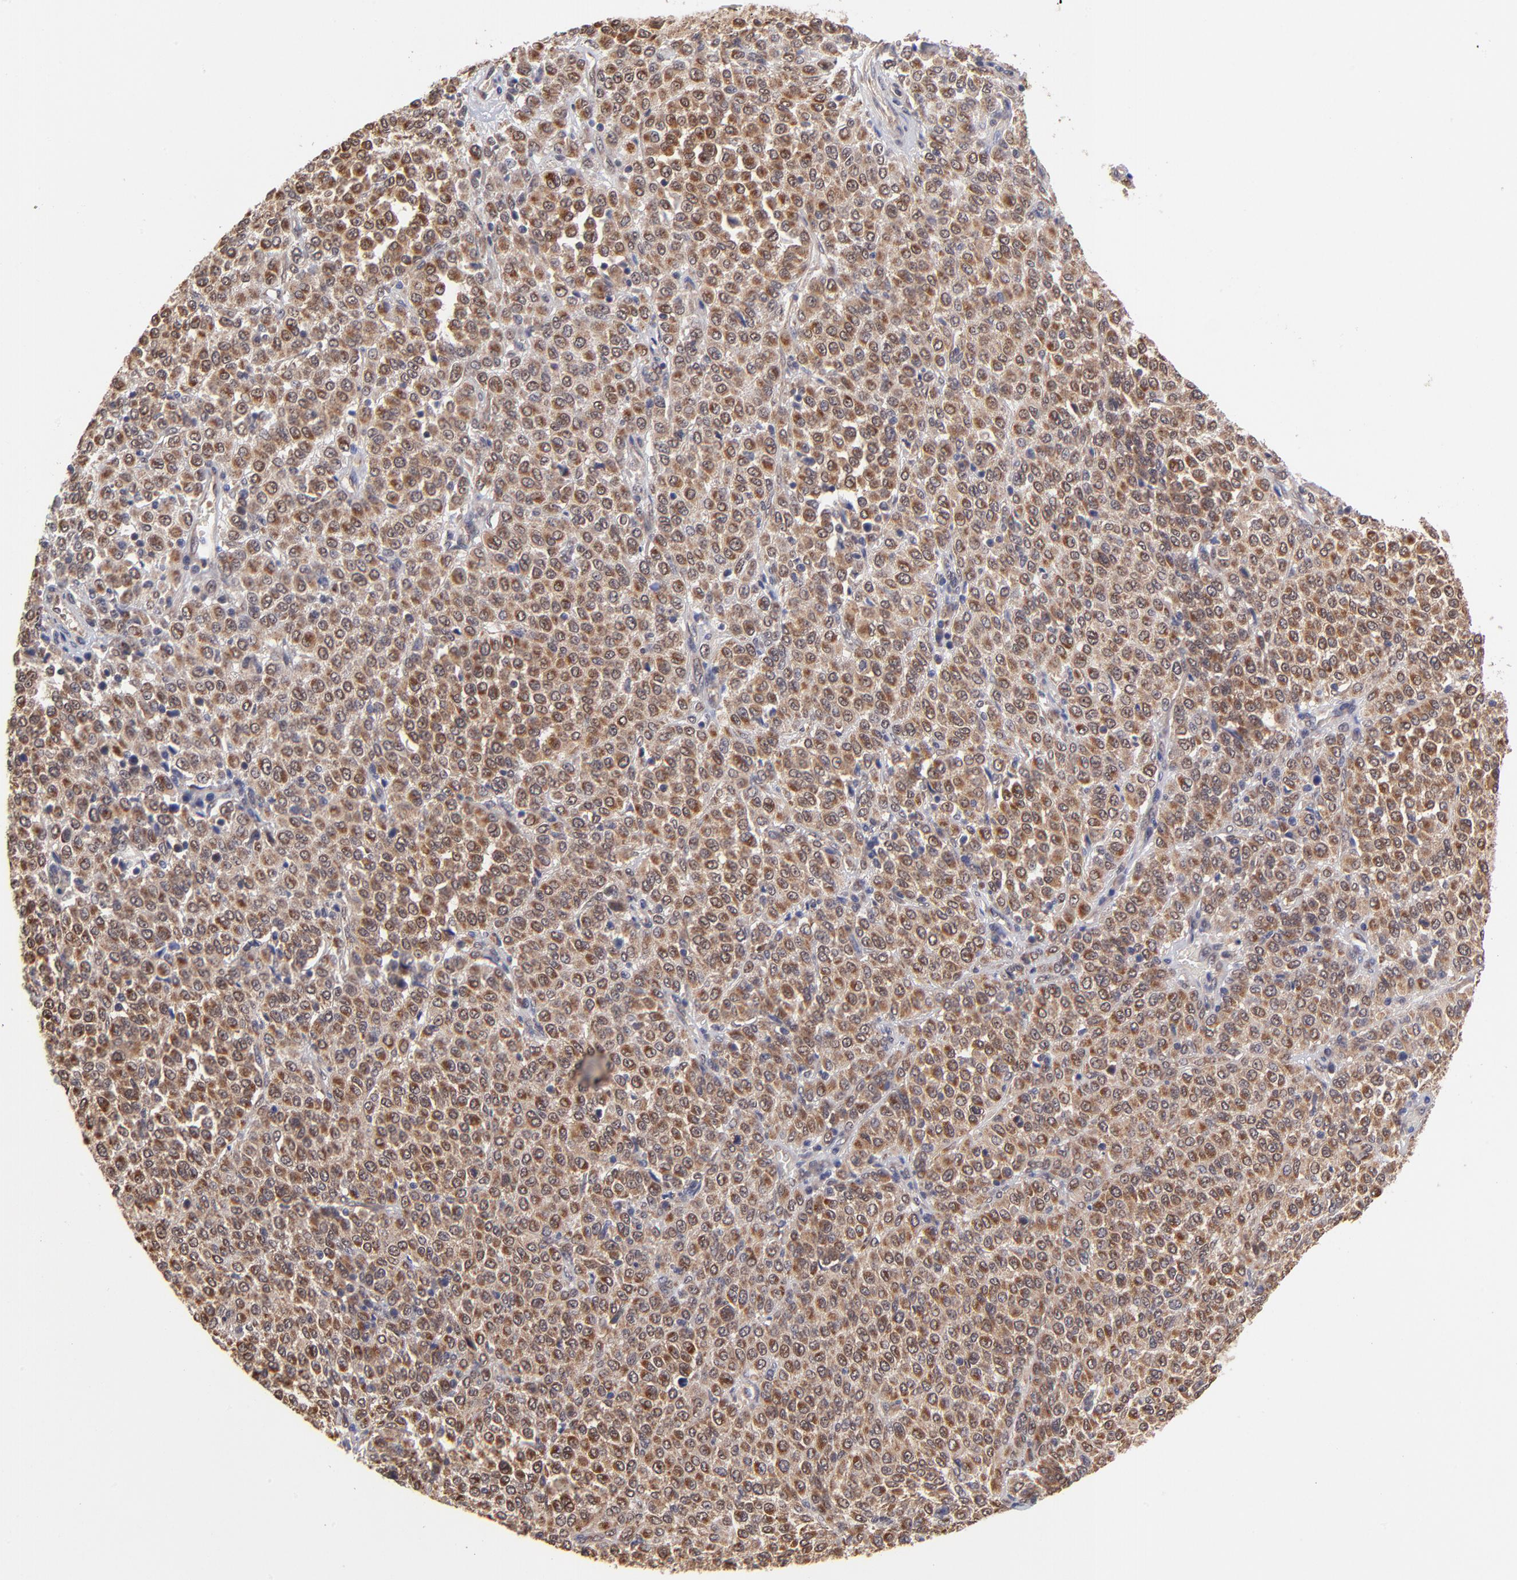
{"staining": {"intensity": "strong", "quantity": ">75%", "location": "cytoplasmic/membranous"}, "tissue": "melanoma", "cell_type": "Tumor cells", "image_type": "cancer", "snomed": [{"axis": "morphology", "description": "Malignant melanoma, Metastatic site"}, {"axis": "topography", "description": "Pancreas"}], "caption": "Protein expression analysis of human melanoma reveals strong cytoplasmic/membranous expression in approximately >75% of tumor cells.", "gene": "UBE2H", "patient": {"sex": "female", "age": 30}}